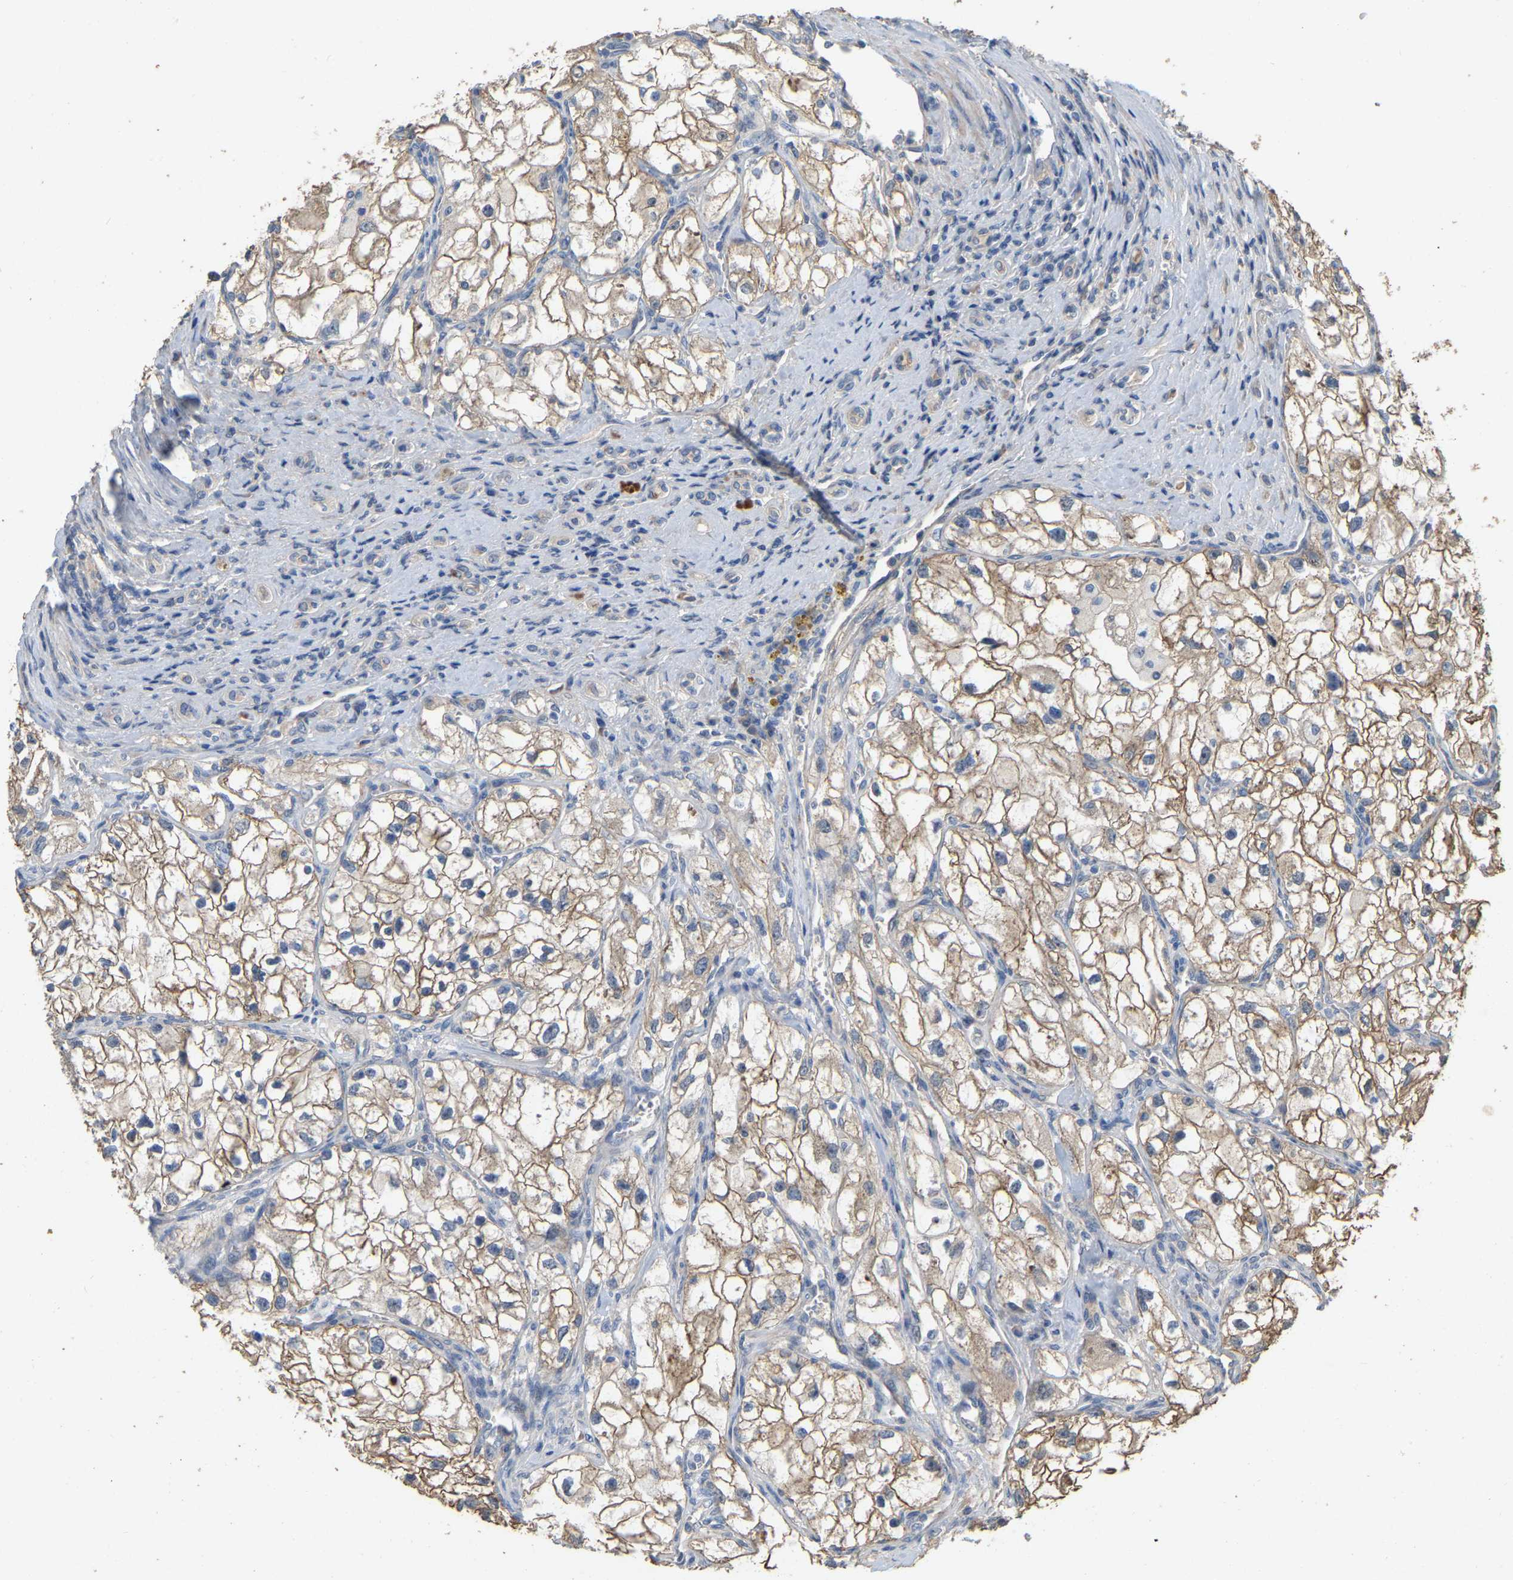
{"staining": {"intensity": "moderate", "quantity": ">75%", "location": "cytoplasmic/membranous"}, "tissue": "renal cancer", "cell_type": "Tumor cells", "image_type": "cancer", "snomed": [{"axis": "morphology", "description": "Adenocarcinoma, NOS"}, {"axis": "topography", "description": "Kidney"}], "caption": "Protein staining of adenocarcinoma (renal) tissue reveals moderate cytoplasmic/membranous positivity in about >75% of tumor cells.", "gene": "NCS1", "patient": {"sex": "female", "age": 70}}